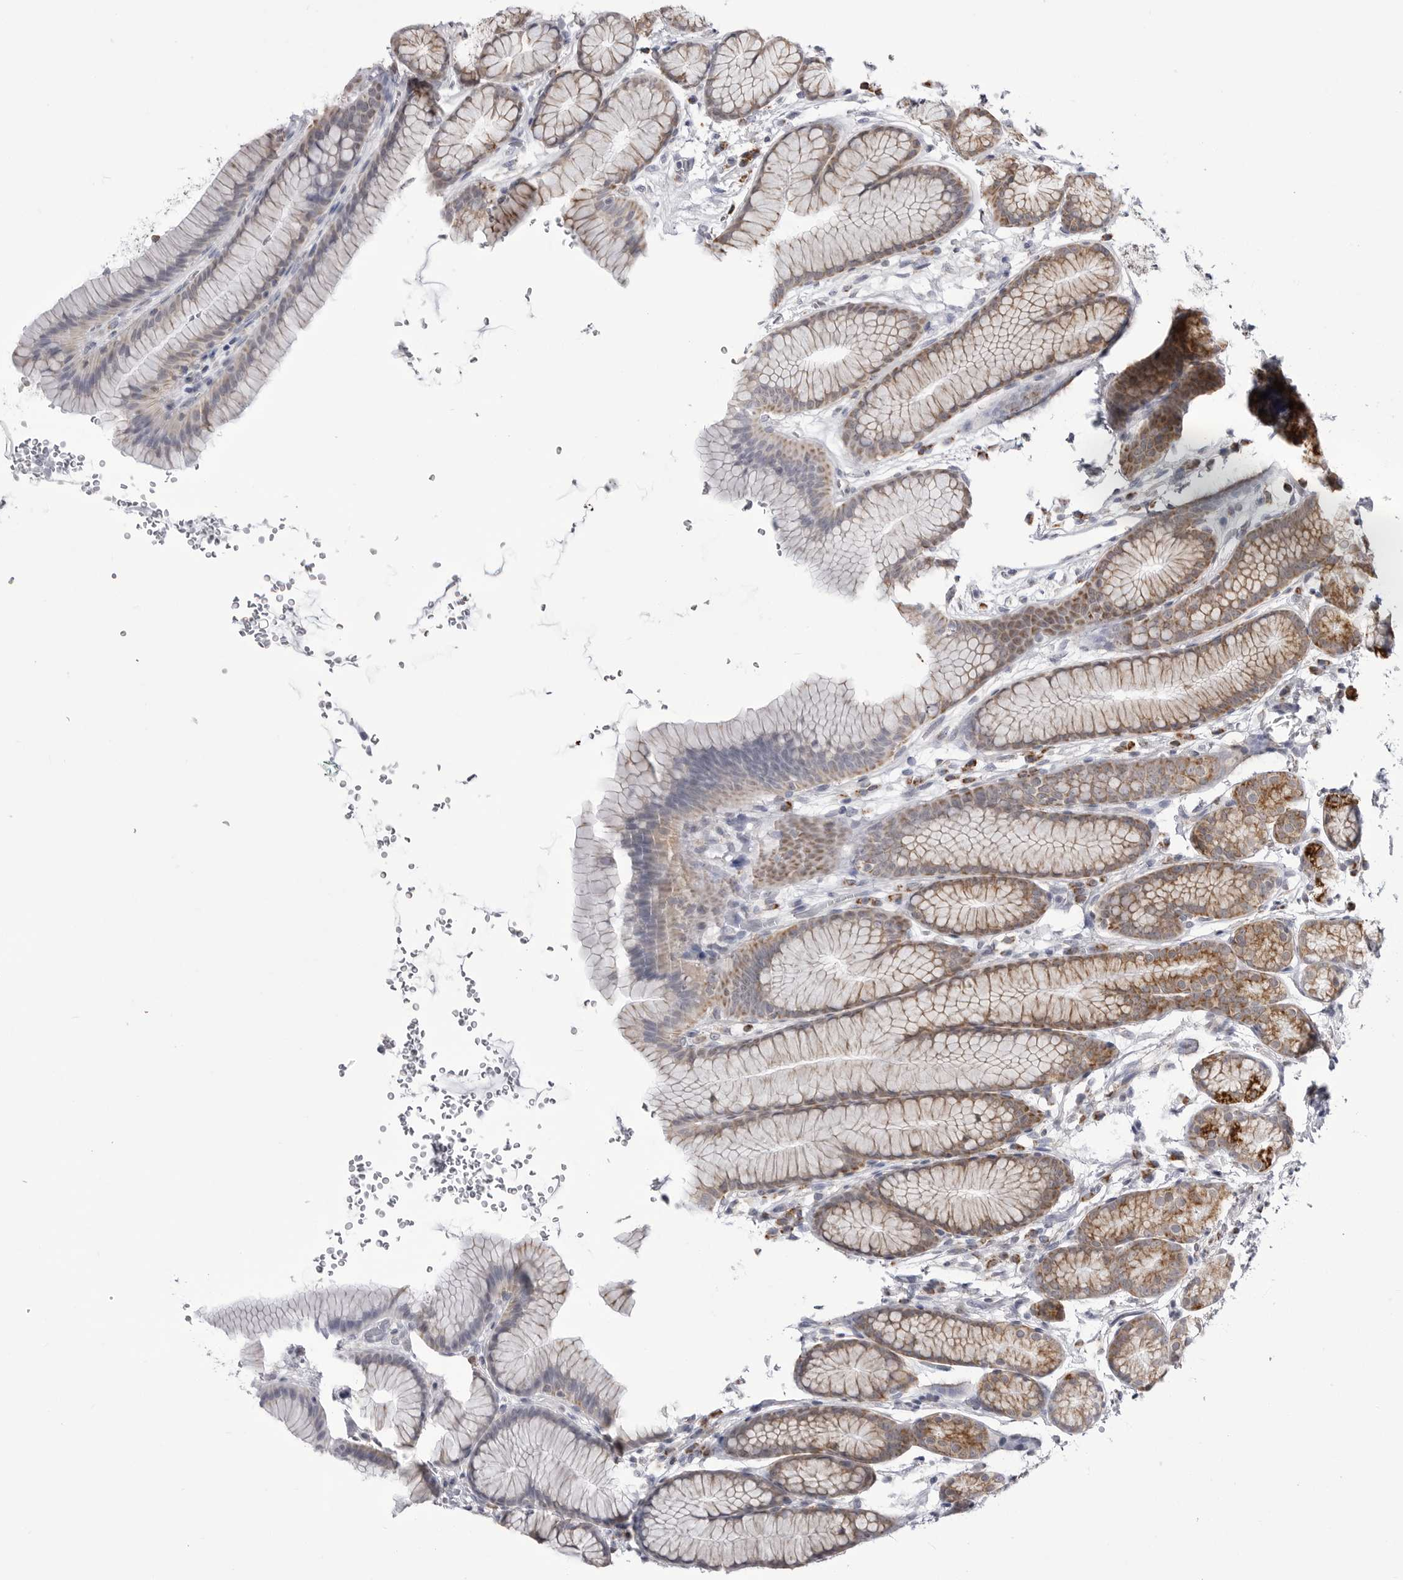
{"staining": {"intensity": "strong", "quantity": ">75%", "location": "cytoplasmic/membranous"}, "tissue": "stomach", "cell_type": "Glandular cells", "image_type": "normal", "snomed": [{"axis": "morphology", "description": "Normal tissue, NOS"}, {"axis": "topography", "description": "Stomach"}], "caption": "There is high levels of strong cytoplasmic/membranous expression in glandular cells of normal stomach, as demonstrated by immunohistochemical staining (brown color).", "gene": "FH", "patient": {"sex": "male", "age": 42}}